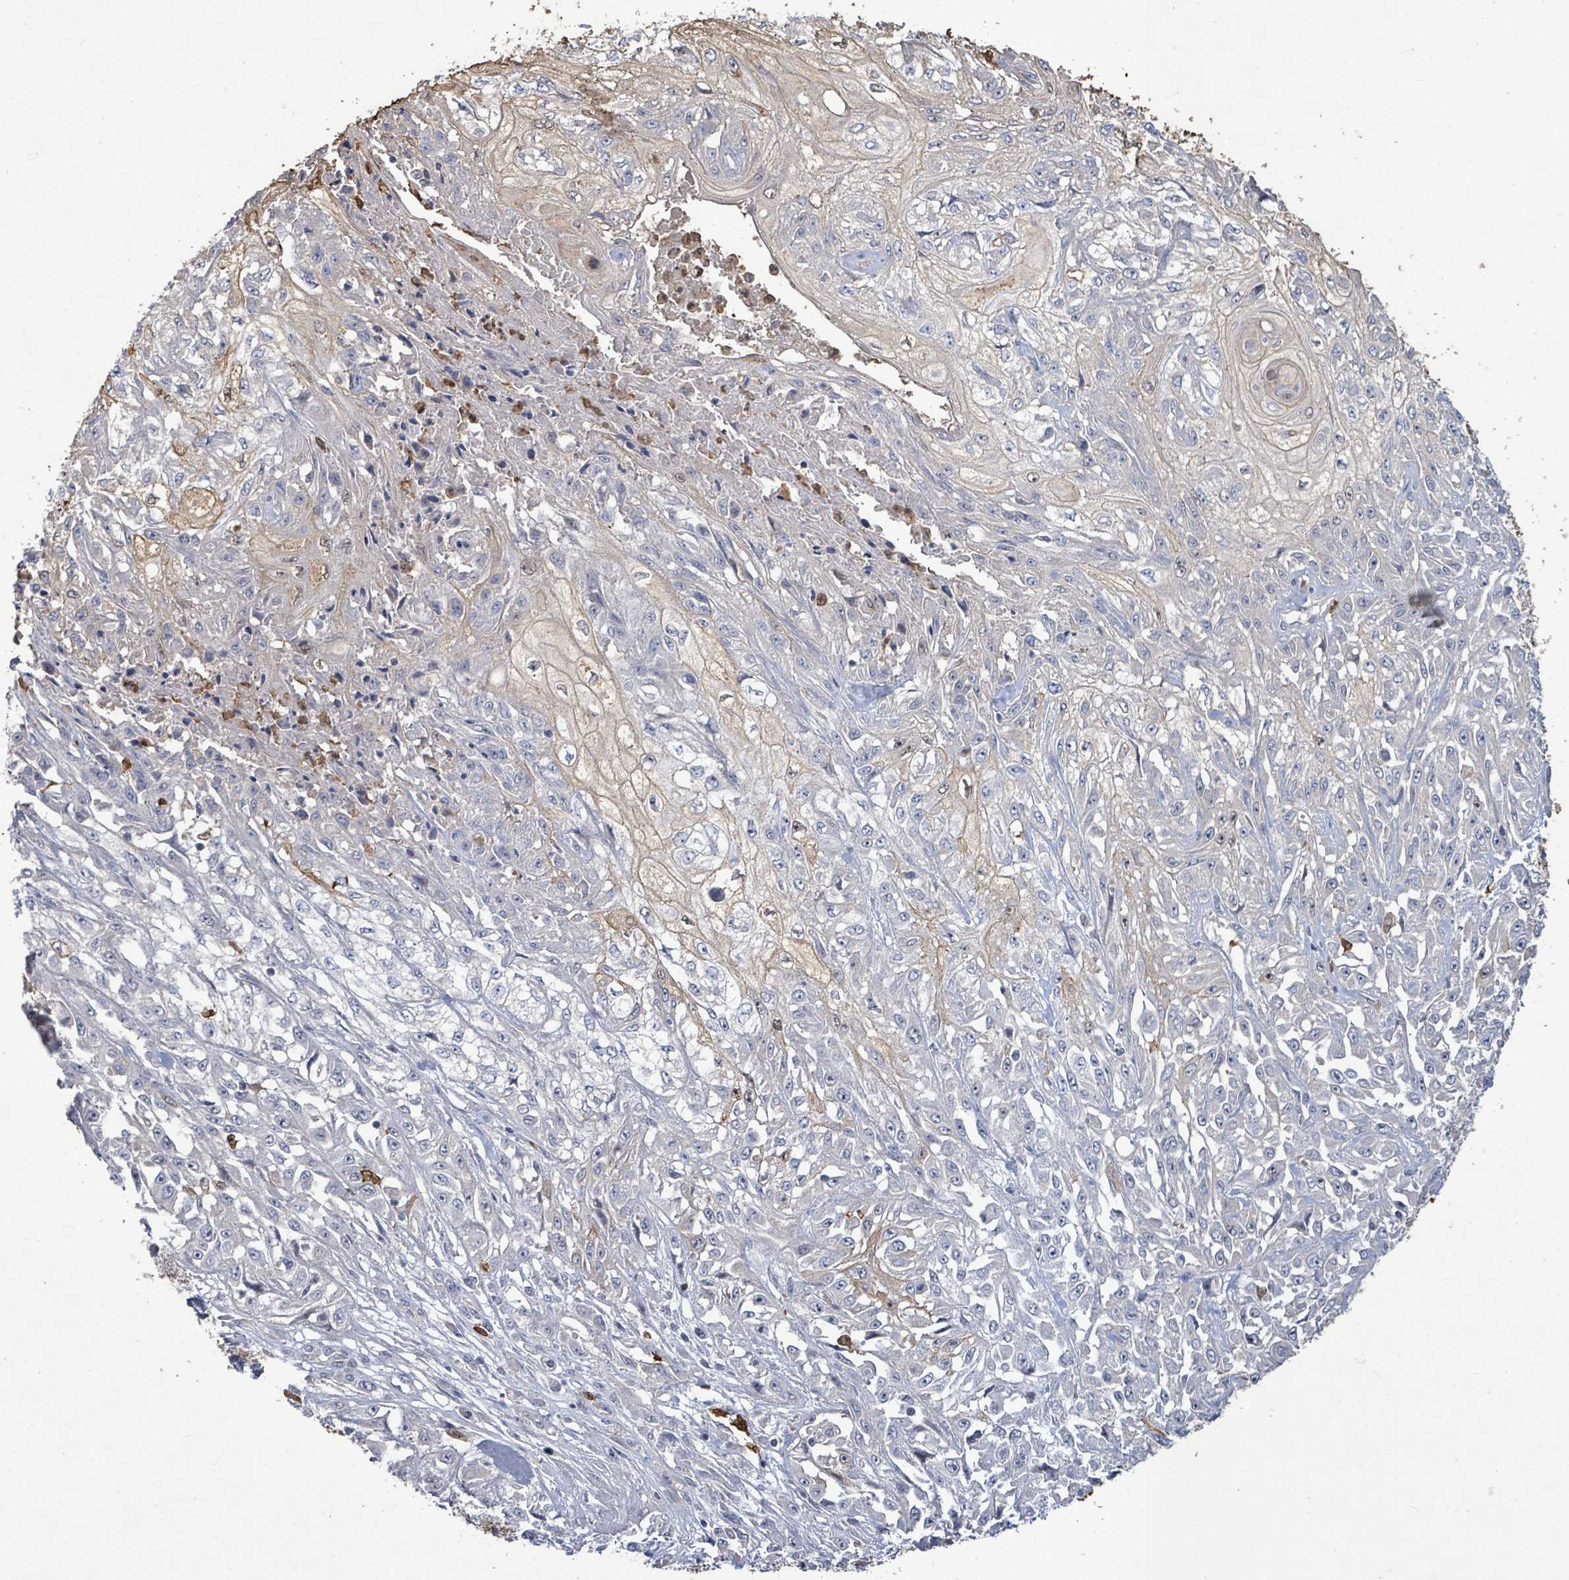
{"staining": {"intensity": "negative", "quantity": "none", "location": "none"}, "tissue": "skin cancer", "cell_type": "Tumor cells", "image_type": "cancer", "snomed": [{"axis": "morphology", "description": "Squamous cell carcinoma, NOS"}, {"axis": "morphology", "description": "Squamous cell carcinoma, metastatic, NOS"}, {"axis": "topography", "description": "Skin"}, {"axis": "topography", "description": "Lymph node"}], "caption": "IHC of skin cancer (metastatic squamous cell carcinoma) exhibits no positivity in tumor cells.", "gene": "FAM210A", "patient": {"sex": "male", "age": 75}}